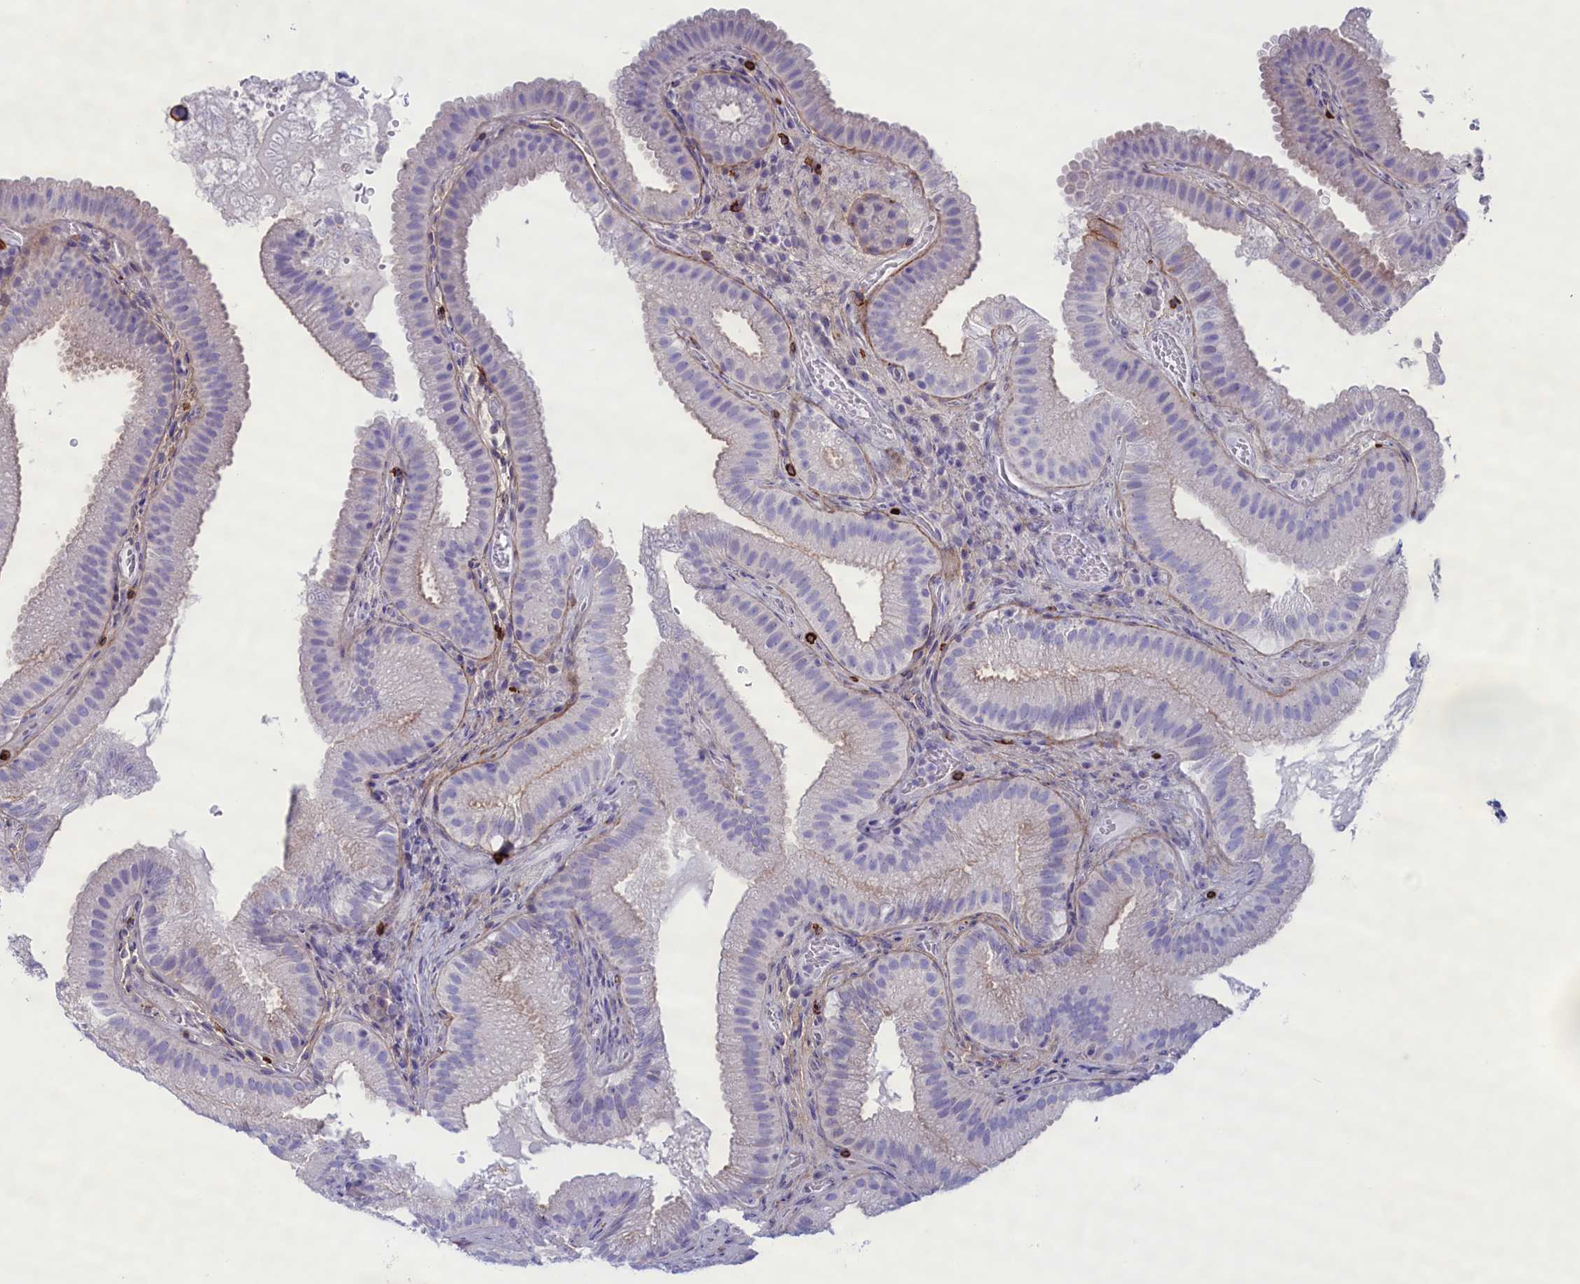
{"staining": {"intensity": "negative", "quantity": "none", "location": "none"}, "tissue": "gallbladder", "cell_type": "Glandular cells", "image_type": "normal", "snomed": [{"axis": "morphology", "description": "Normal tissue, NOS"}, {"axis": "topography", "description": "Gallbladder"}], "caption": "Glandular cells show no significant protein expression in unremarkable gallbladder. (DAB immunohistochemistry (IHC) visualized using brightfield microscopy, high magnification).", "gene": "MPV17L2", "patient": {"sex": "female", "age": 30}}